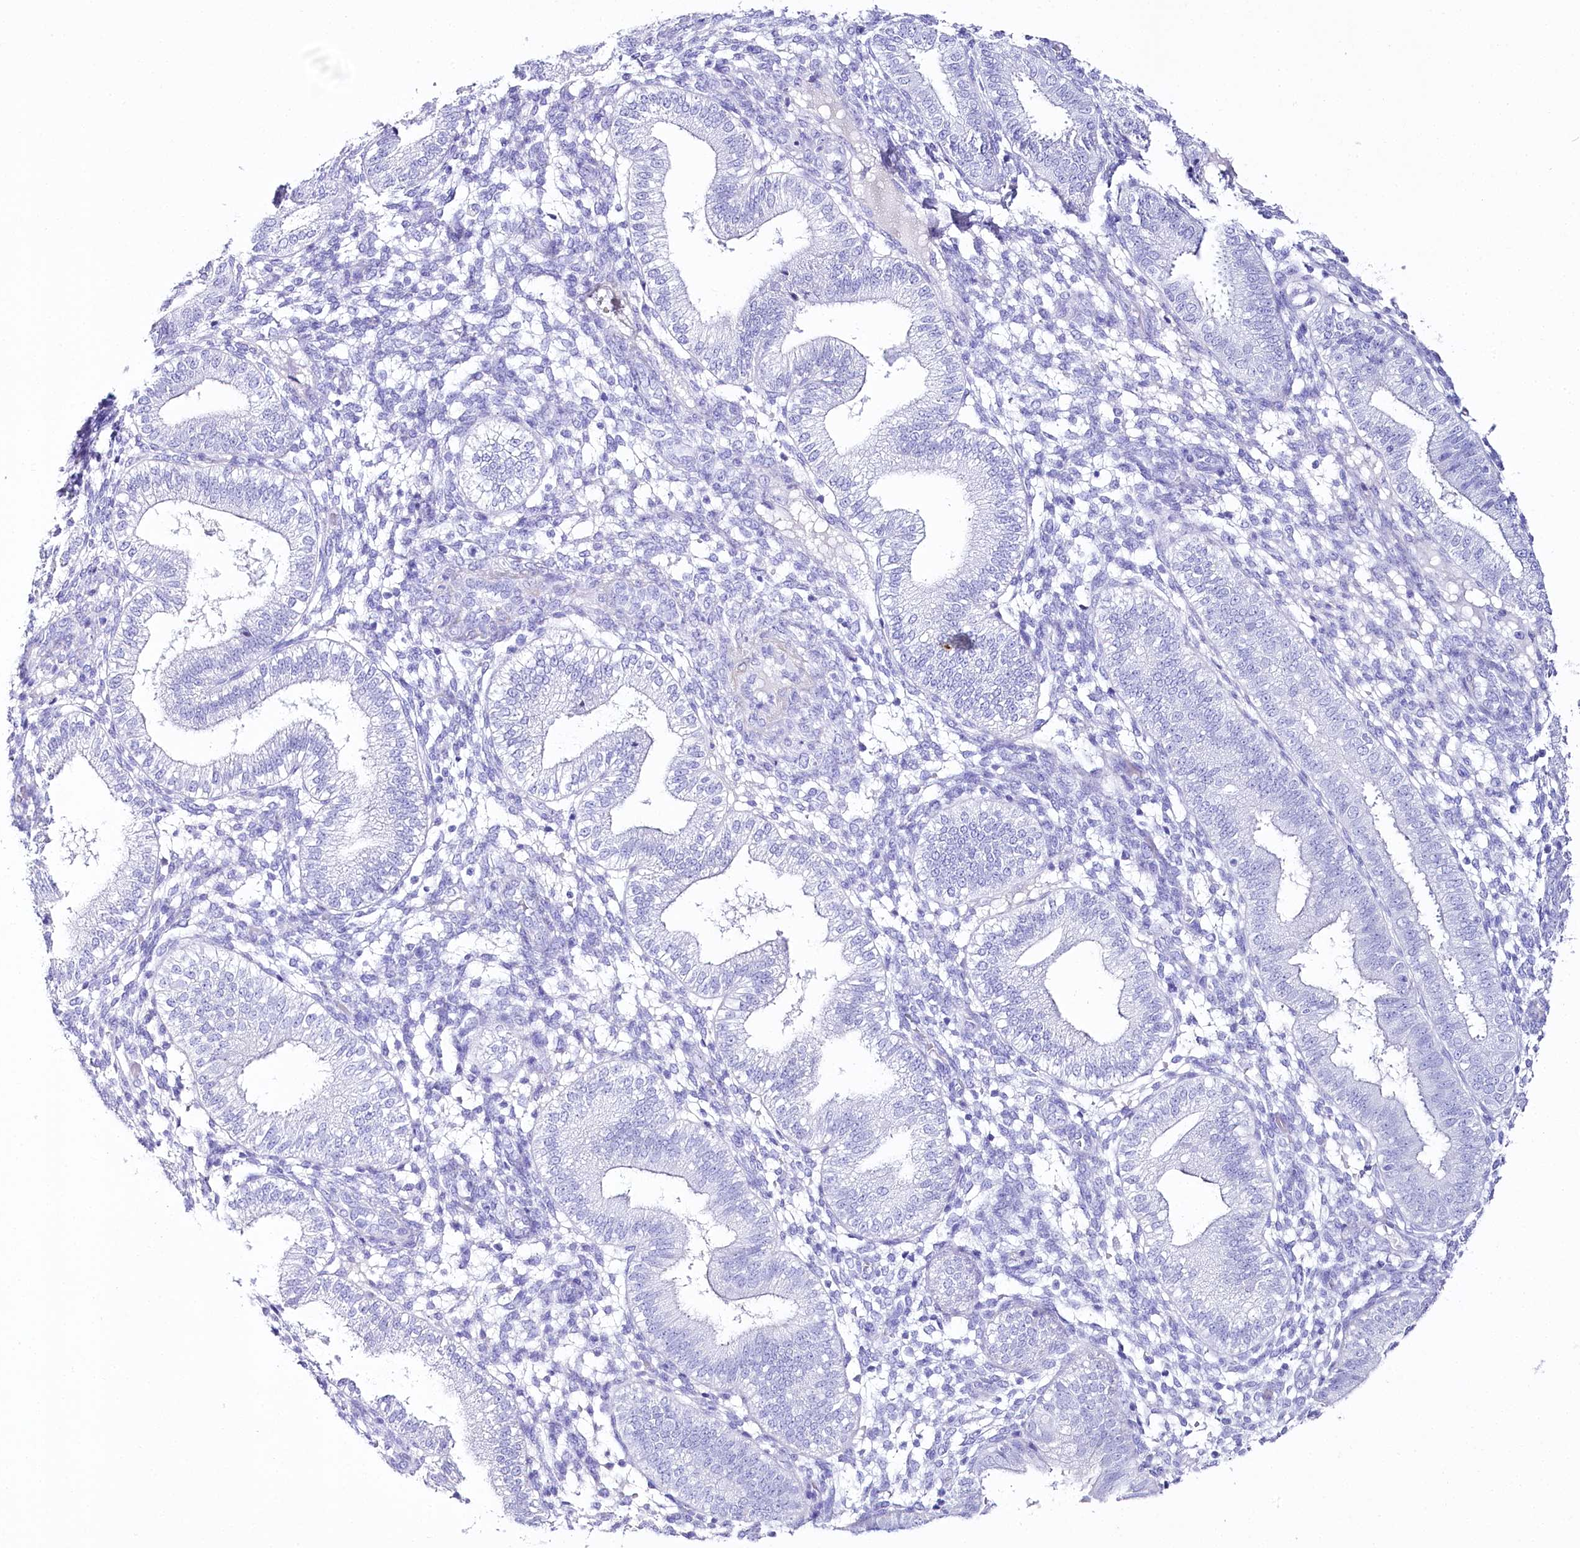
{"staining": {"intensity": "negative", "quantity": "none", "location": "none"}, "tissue": "endometrium", "cell_type": "Cells in endometrial stroma", "image_type": "normal", "snomed": [{"axis": "morphology", "description": "Normal tissue, NOS"}, {"axis": "topography", "description": "Endometrium"}], "caption": "Cells in endometrial stroma are negative for brown protein staining in unremarkable endometrium. The staining is performed using DAB (3,3'-diaminobenzidine) brown chromogen with nuclei counter-stained in using hematoxylin.", "gene": "CSN3", "patient": {"sex": "female", "age": 39}}